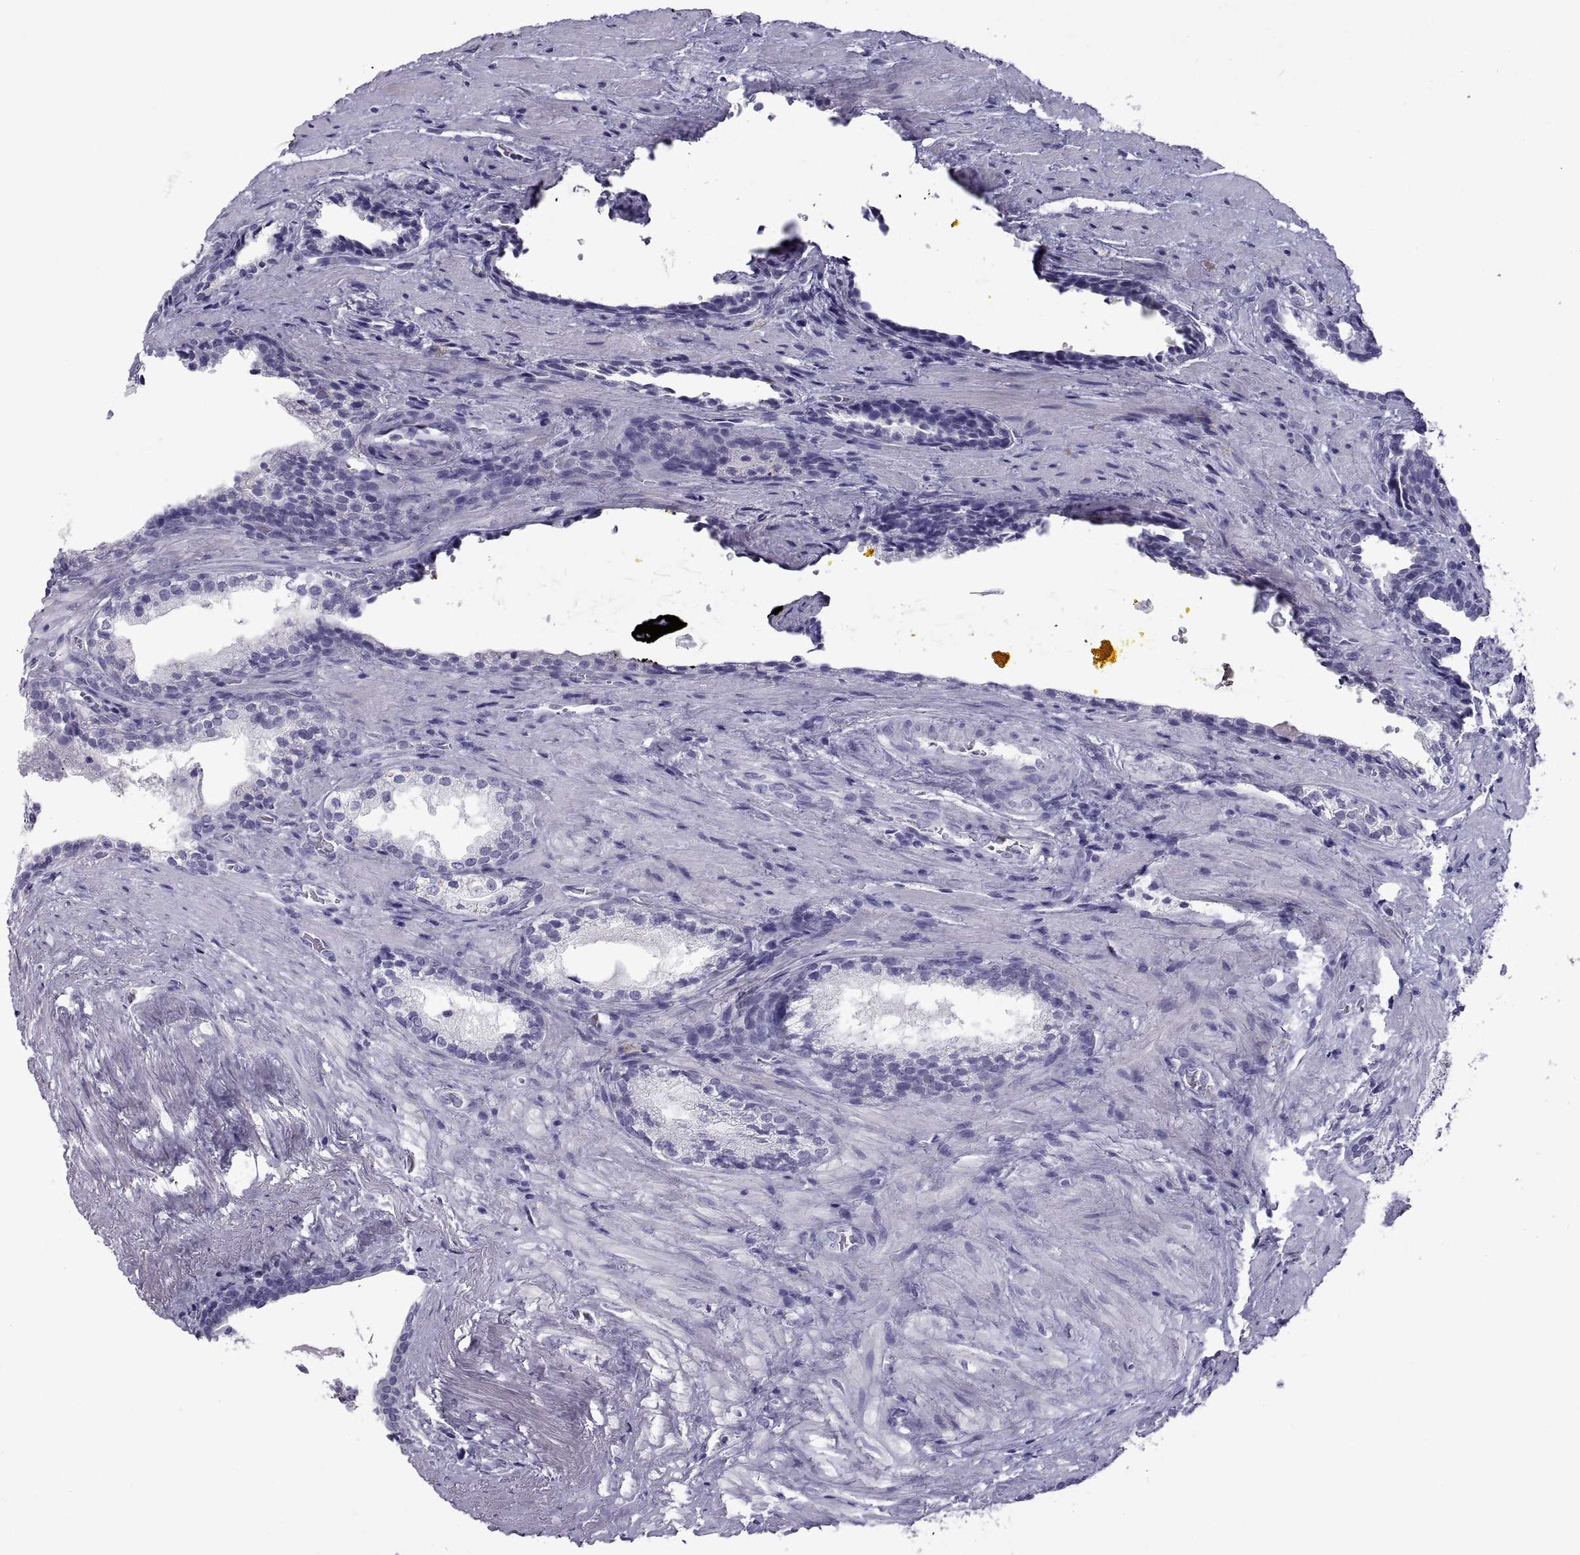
{"staining": {"intensity": "negative", "quantity": "none", "location": "none"}, "tissue": "prostate cancer", "cell_type": "Tumor cells", "image_type": "cancer", "snomed": [{"axis": "morphology", "description": "Adenocarcinoma, NOS"}, {"axis": "topography", "description": "Prostate and seminal vesicle, NOS"}], "caption": "An image of human prostate cancer (adenocarcinoma) is negative for staining in tumor cells. (DAB immunohistochemistry (IHC), high magnification).", "gene": "RDM1", "patient": {"sex": "male", "age": 63}}